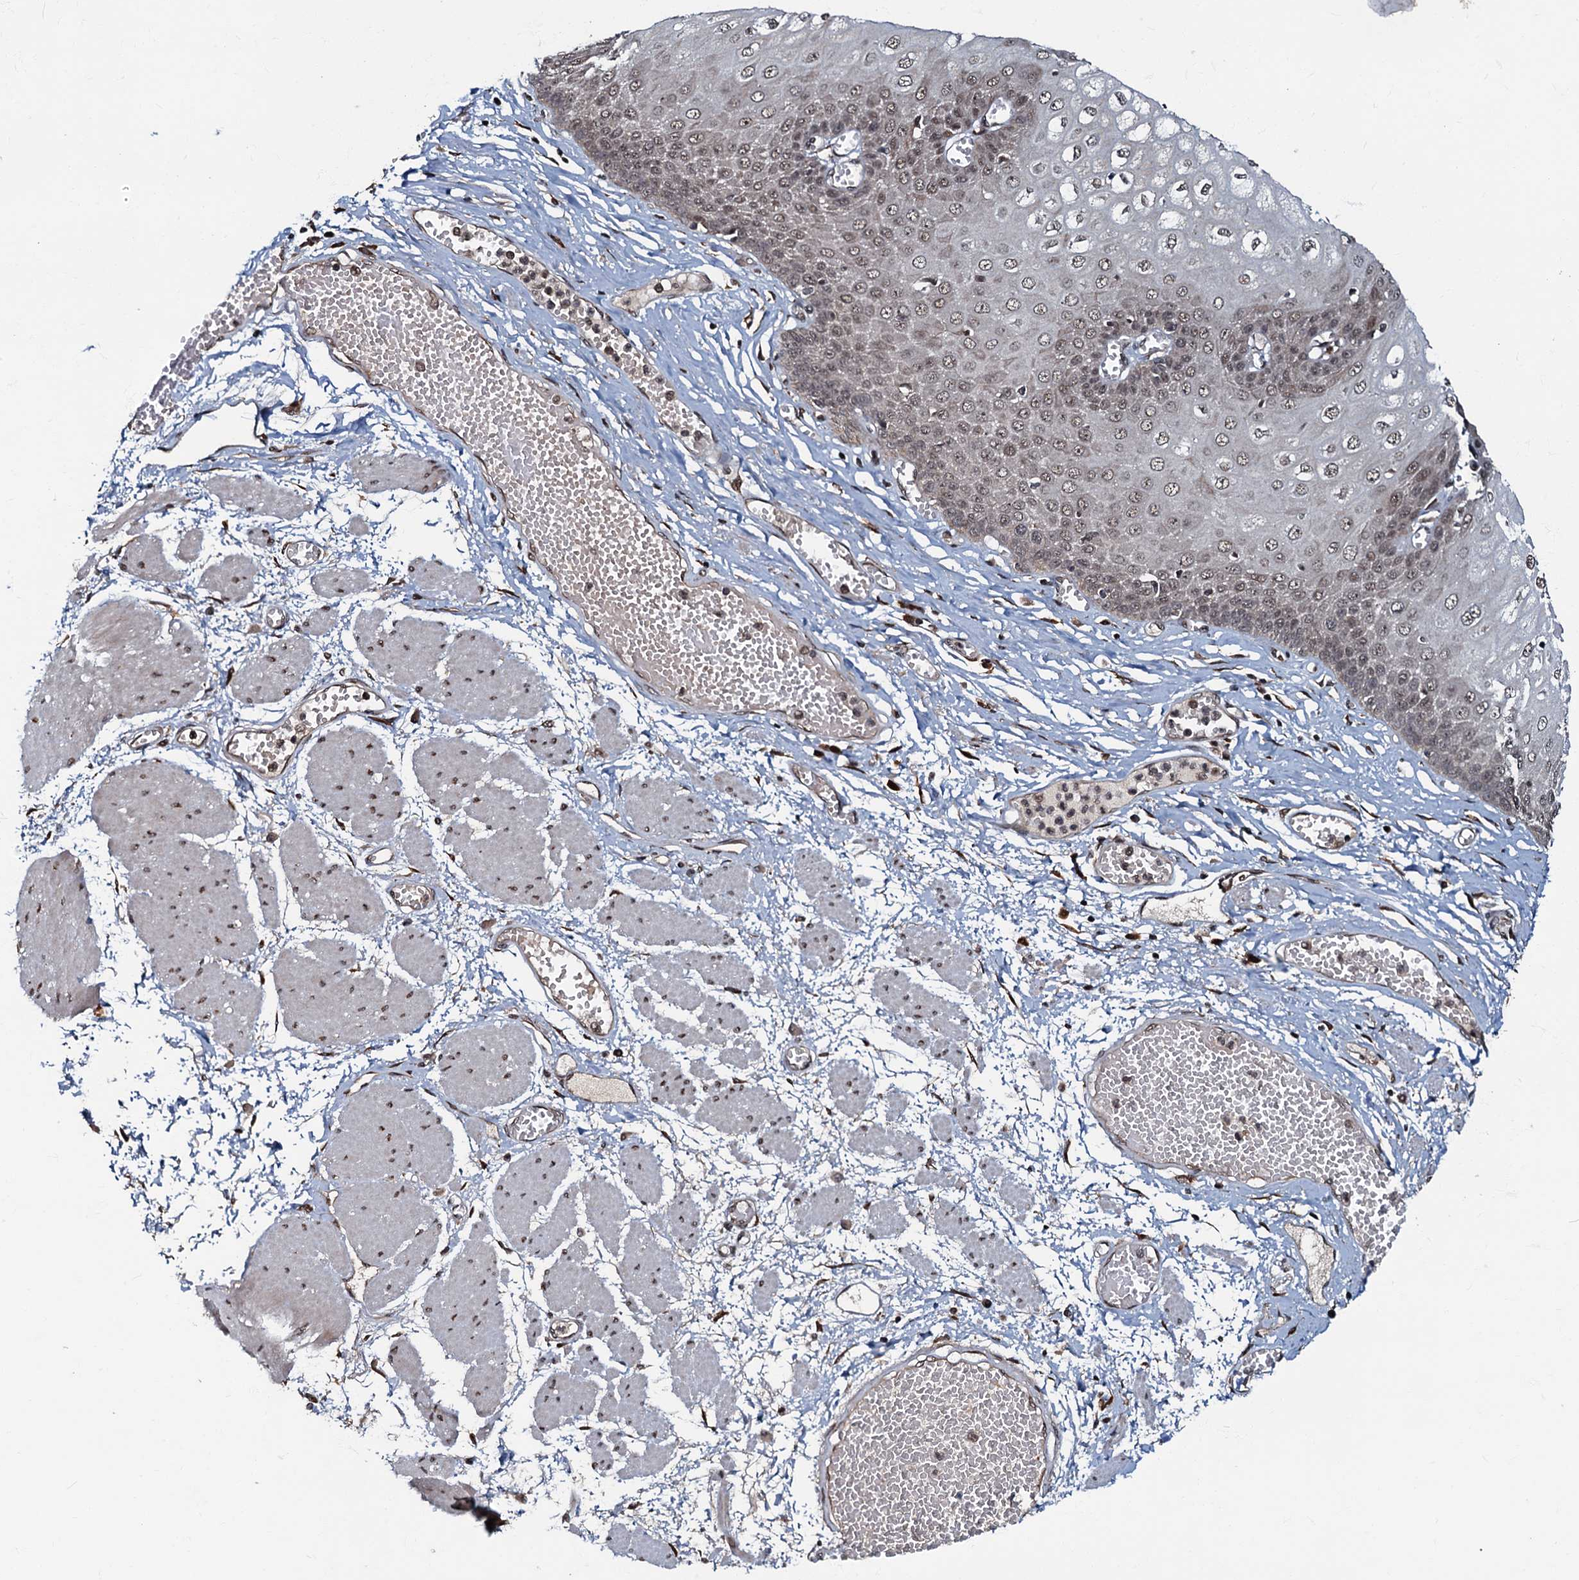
{"staining": {"intensity": "moderate", "quantity": "25%-75%", "location": "cytoplasmic/membranous,nuclear"}, "tissue": "esophagus", "cell_type": "Squamous epithelial cells", "image_type": "normal", "snomed": [{"axis": "morphology", "description": "Normal tissue, NOS"}, {"axis": "topography", "description": "Esophagus"}], "caption": "DAB (3,3'-diaminobenzidine) immunohistochemical staining of normal esophagus displays moderate cytoplasmic/membranous,nuclear protein positivity in approximately 25%-75% of squamous epithelial cells. The staining was performed using DAB to visualize the protein expression in brown, while the nuclei were stained in blue with hematoxylin (Magnification: 20x).", "gene": "C18orf32", "patient": {"sex": "male", "age": 60}}